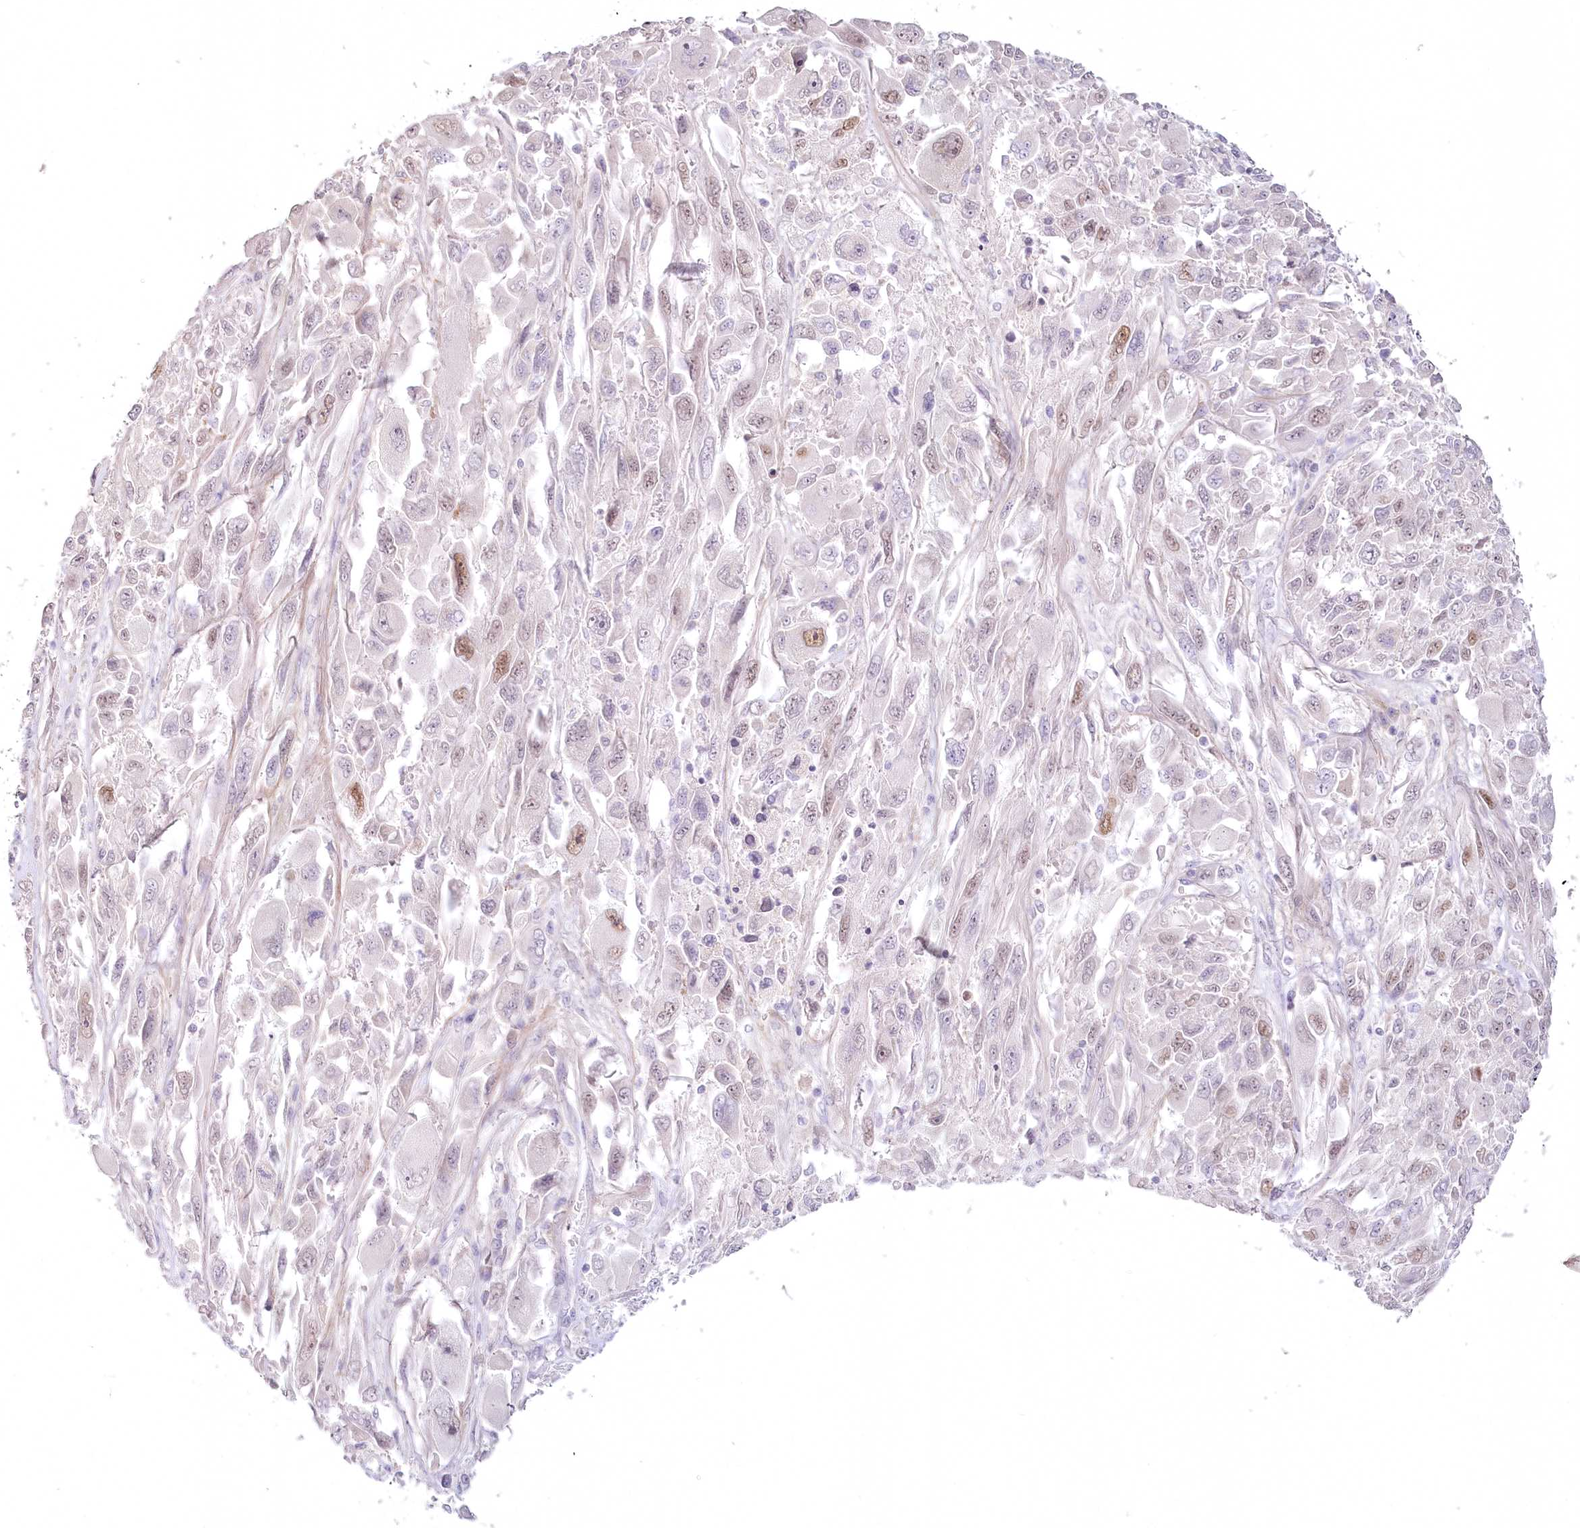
{"staining": {"intensity": "moderate", "quantity": "<25%", "location": "nuclear"}, "tissue": "melanoma", "cell_type": "Tumor cells", "image_type": "cancer", "snomed": [{"axis": "morphology", "description": "Malignant melanoma, NOS"}, {"axis": "topography", "description": "Skin"}], "caption": "Immunohistochemical staining of human malignant melanoma displays moderate nuclear protein expression in approximately <25% of tumor cells.", "gene": "USP11", "patient": {"sex": "female", "age": 91}}